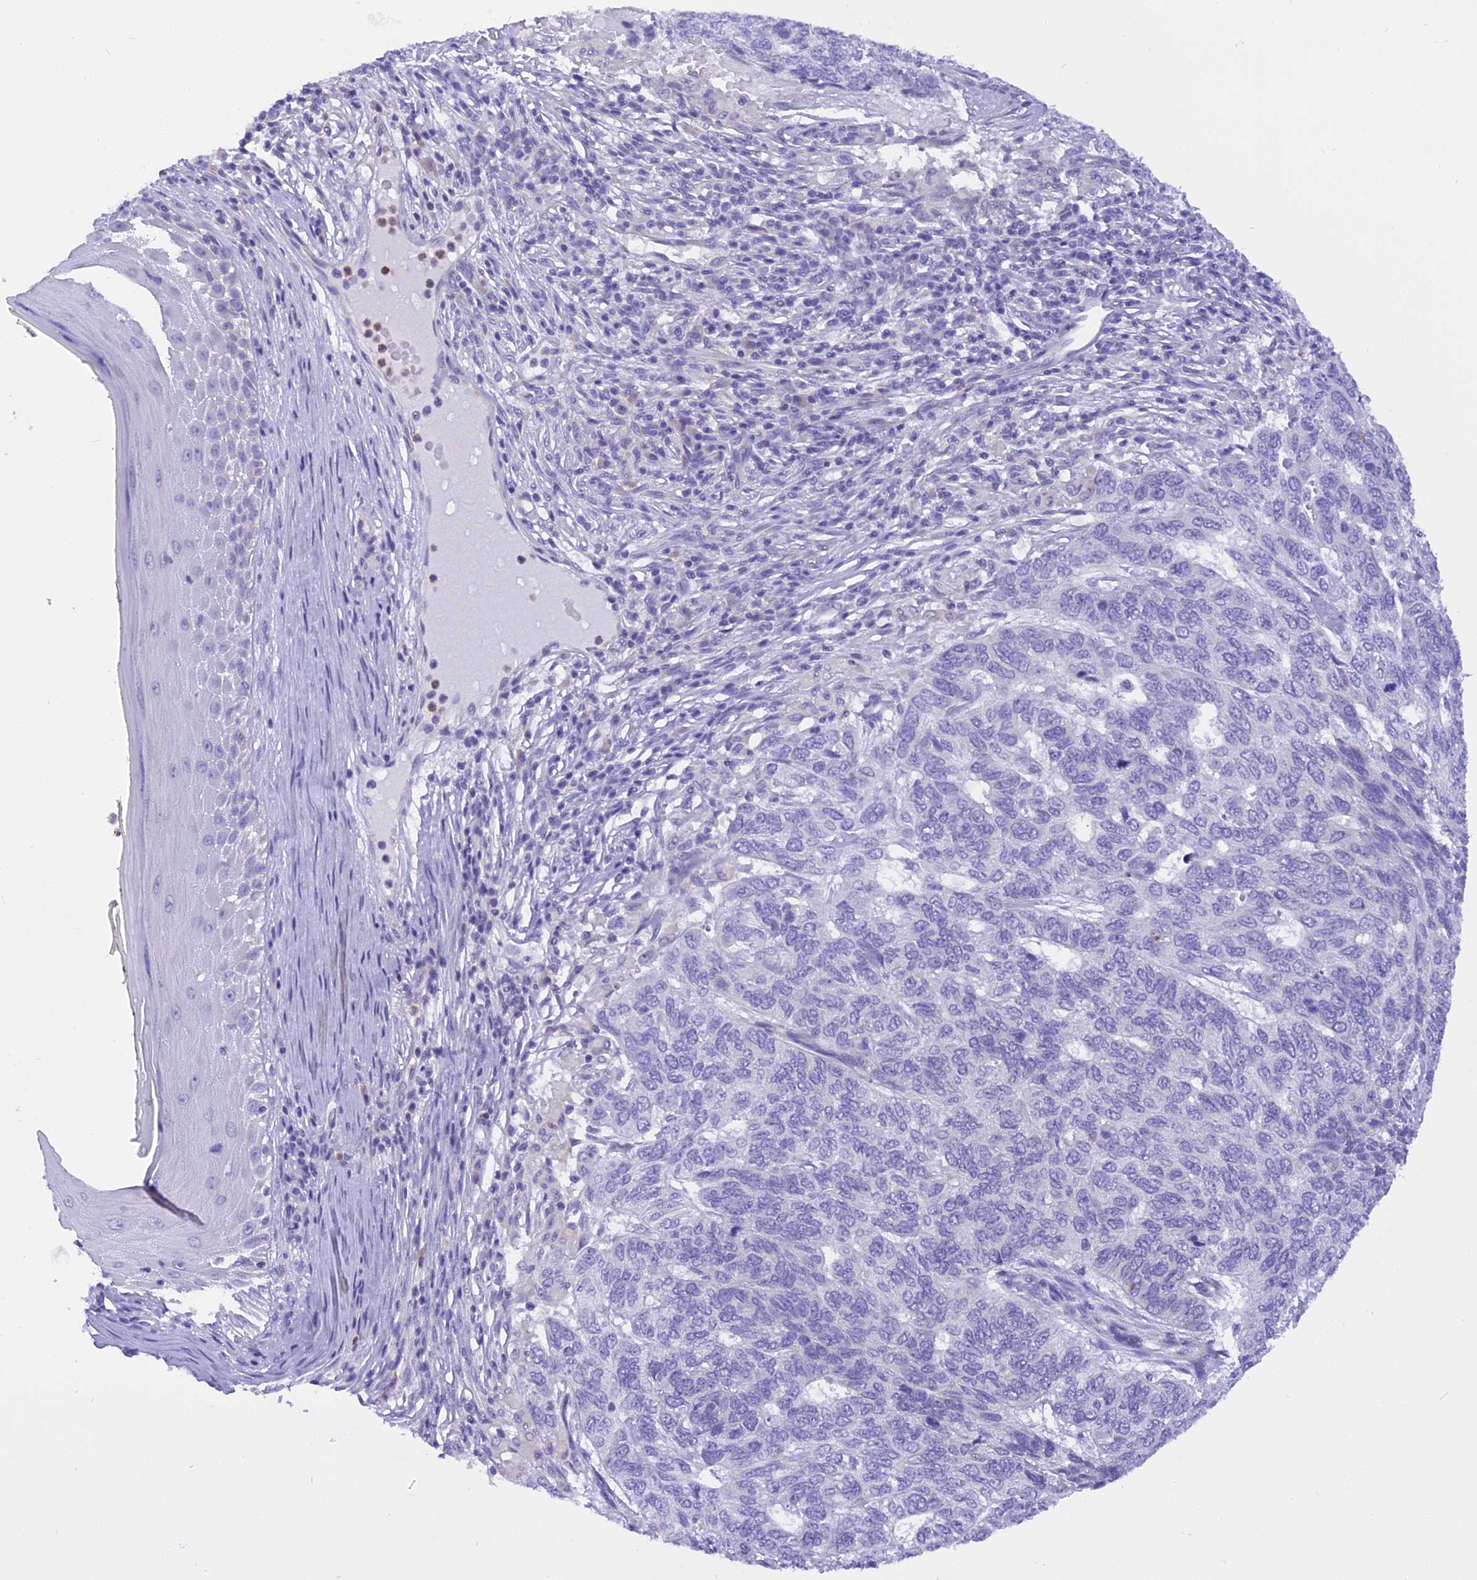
{"staining": {"intensity": "negative", "quantity": "none", "location": "none"}, "tissue": "skin cancer", "cell_type": "Tumor cells", "image_type": "cancer", "snomed": [{"axis": "morphology", "description": "Basal cell carcinoma"}, {"axis": "topography", "description": "Skin"}], "caption": "IHC micrograph of neoplastic tissue: human skin basal cell carcinoma stained with DAB (3,3'-diaminobenzidine) displays no significant protein positivity in tumor cells.", "gene": "TRIM3", "patient": {"sex": "female", "age": 65}}